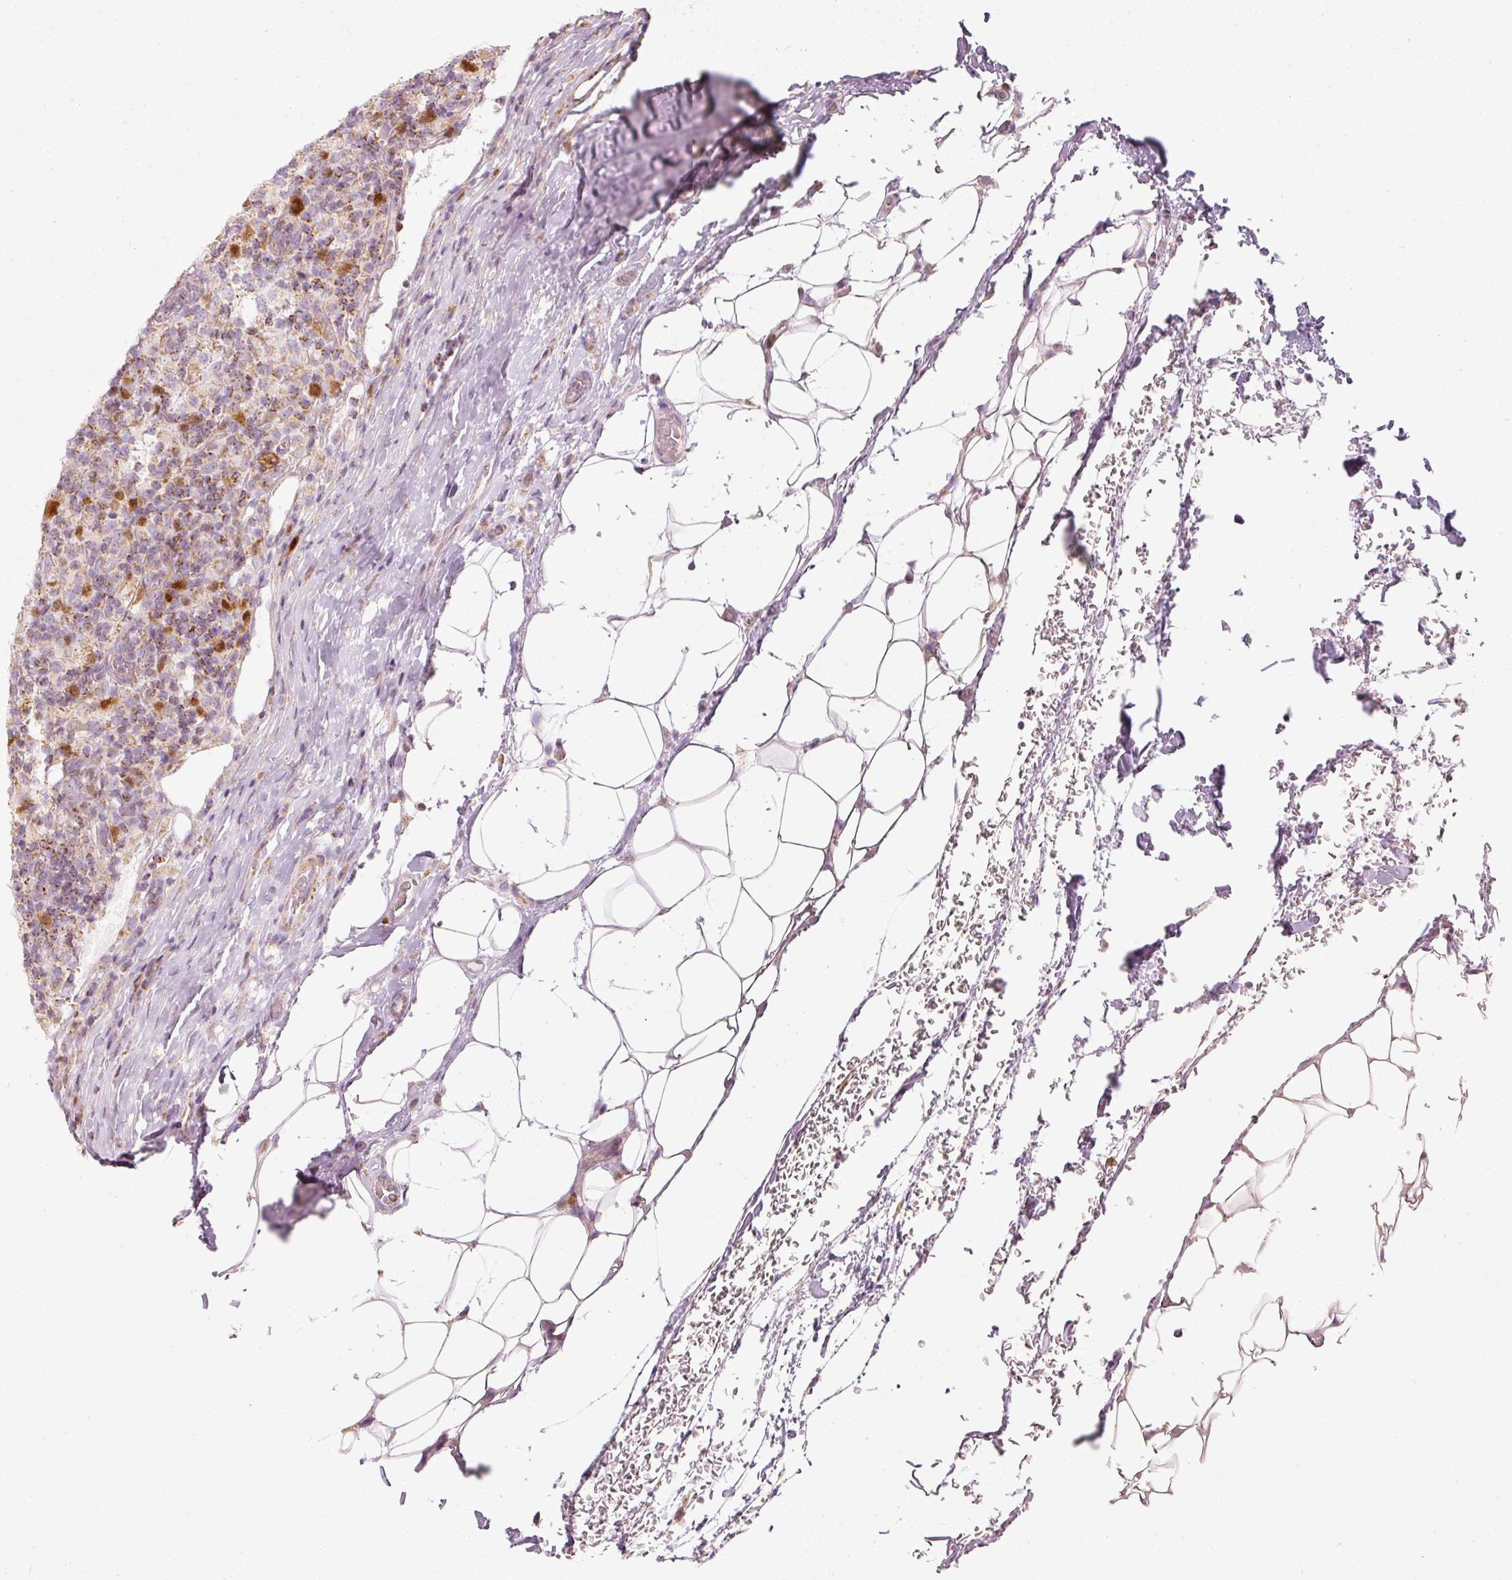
{"staining": {"intensity": "moderate", "quantity": ">75%", "location": "nuclear"}, "tissue": "lymphoma", "cell_type": "Tumor cells", "image_type": "cancer", "snomed": [{"axis": "morphology", "description": "Hodgkin's disease, NOS"}, {"axis": "topography", "description": "Lymph node"}], "caption": "Protein staining exhibits moderate nuclear staining in about >75% of tumor cells in Hodgkin's disease.", "gene": "DUT", "patient": {"sex": "male", "age": 70}}